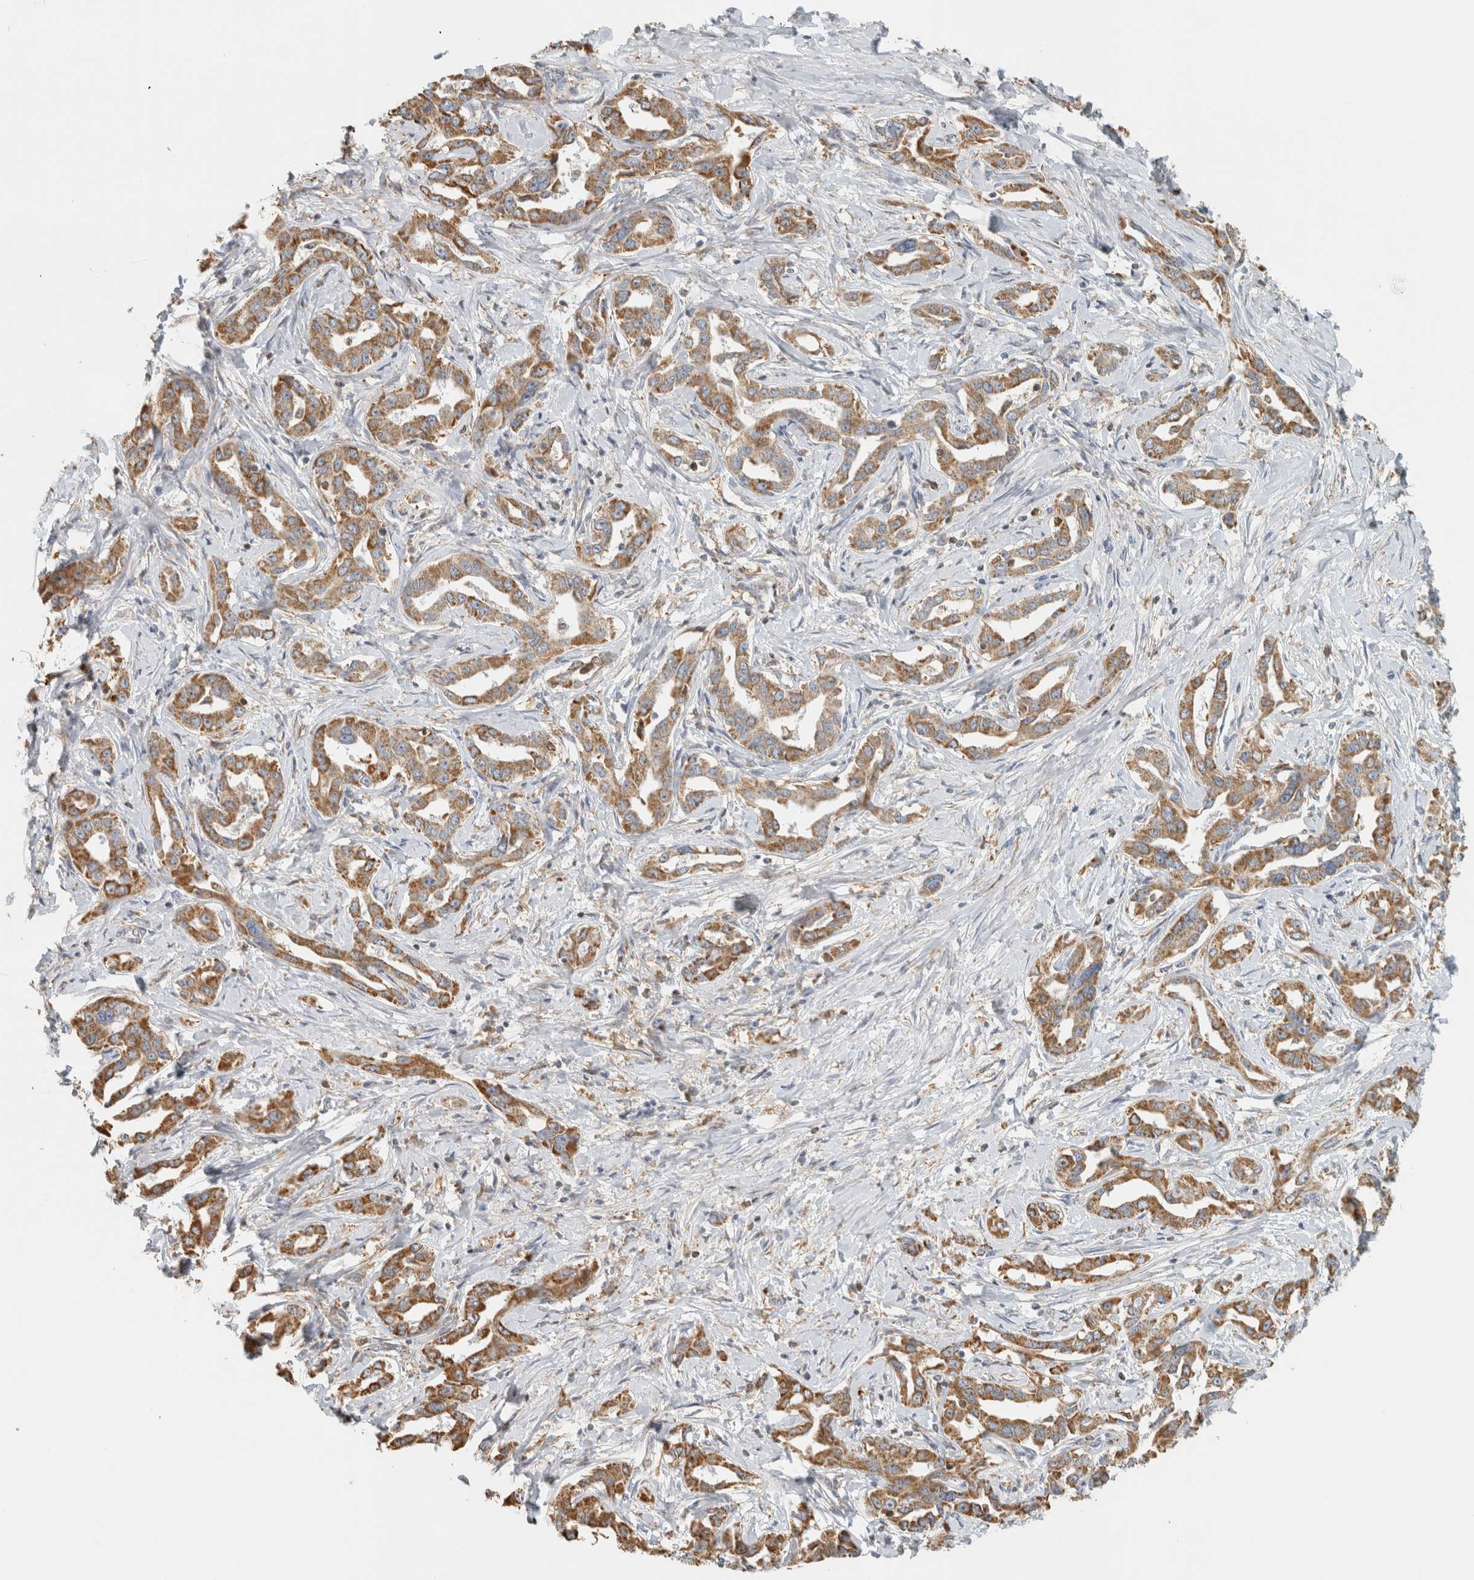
{"staining": {"intensity": "moderate", "quantity": ">75%", "location": "cytoplasmic/membranous"}, "tissue": "liver cancer", "cell_type": "Tumor cells", "image_type": "cancer", "snomed": [{"axis": "morphology", "description": "Cholangiocarcinoma"}, {"axis": "topography", "description": "Liver"}], "caption": "The photomicrograph displays immunohistochemical staining of liver cancer. There is moderate cytoplasmic/membranous expression is appreciated in about >75% of tumor cells.", "gene": "CAPG", "patient": {"sex": "male", "age": 59}}